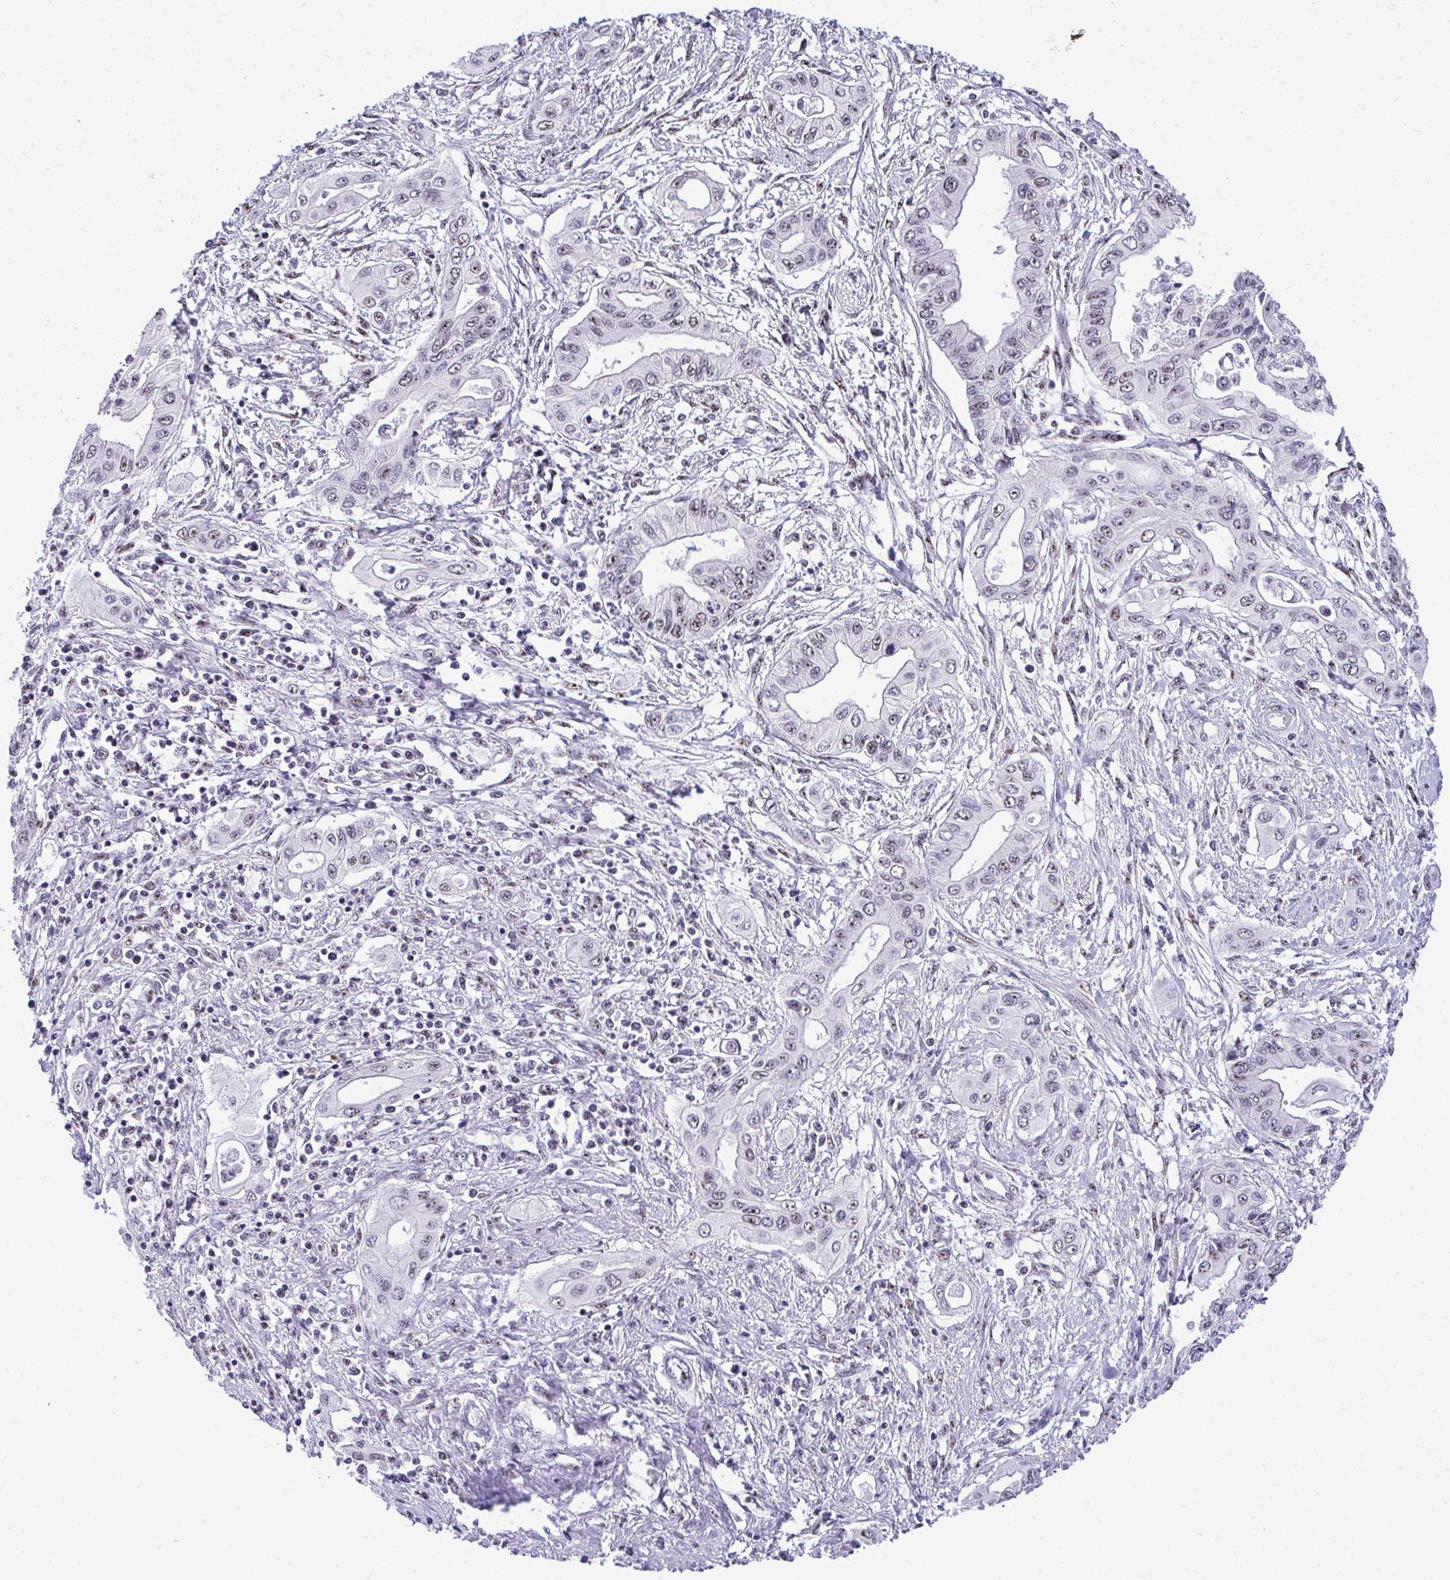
{"staining": {"intensity": "weak", "quantity": "<25%", "location": "nuclear"}, "tissue": "pancreatic cancer", "cell_type": "Tumor cells", "image_type": "cancer", "snomed": [{"axis": "morphology", "description": "Adenocarcinoma, NOS"}, {"axis": "topography", "description": "Pancreas"}], "caption": "This is a micrograph of immunohistochemistry (IHC) staining of pancreatic adenocarcinoma, which shows no positivity in tumor cells.", "gene": "PELP1", "patient": {"sex": "female", "age": 62}}